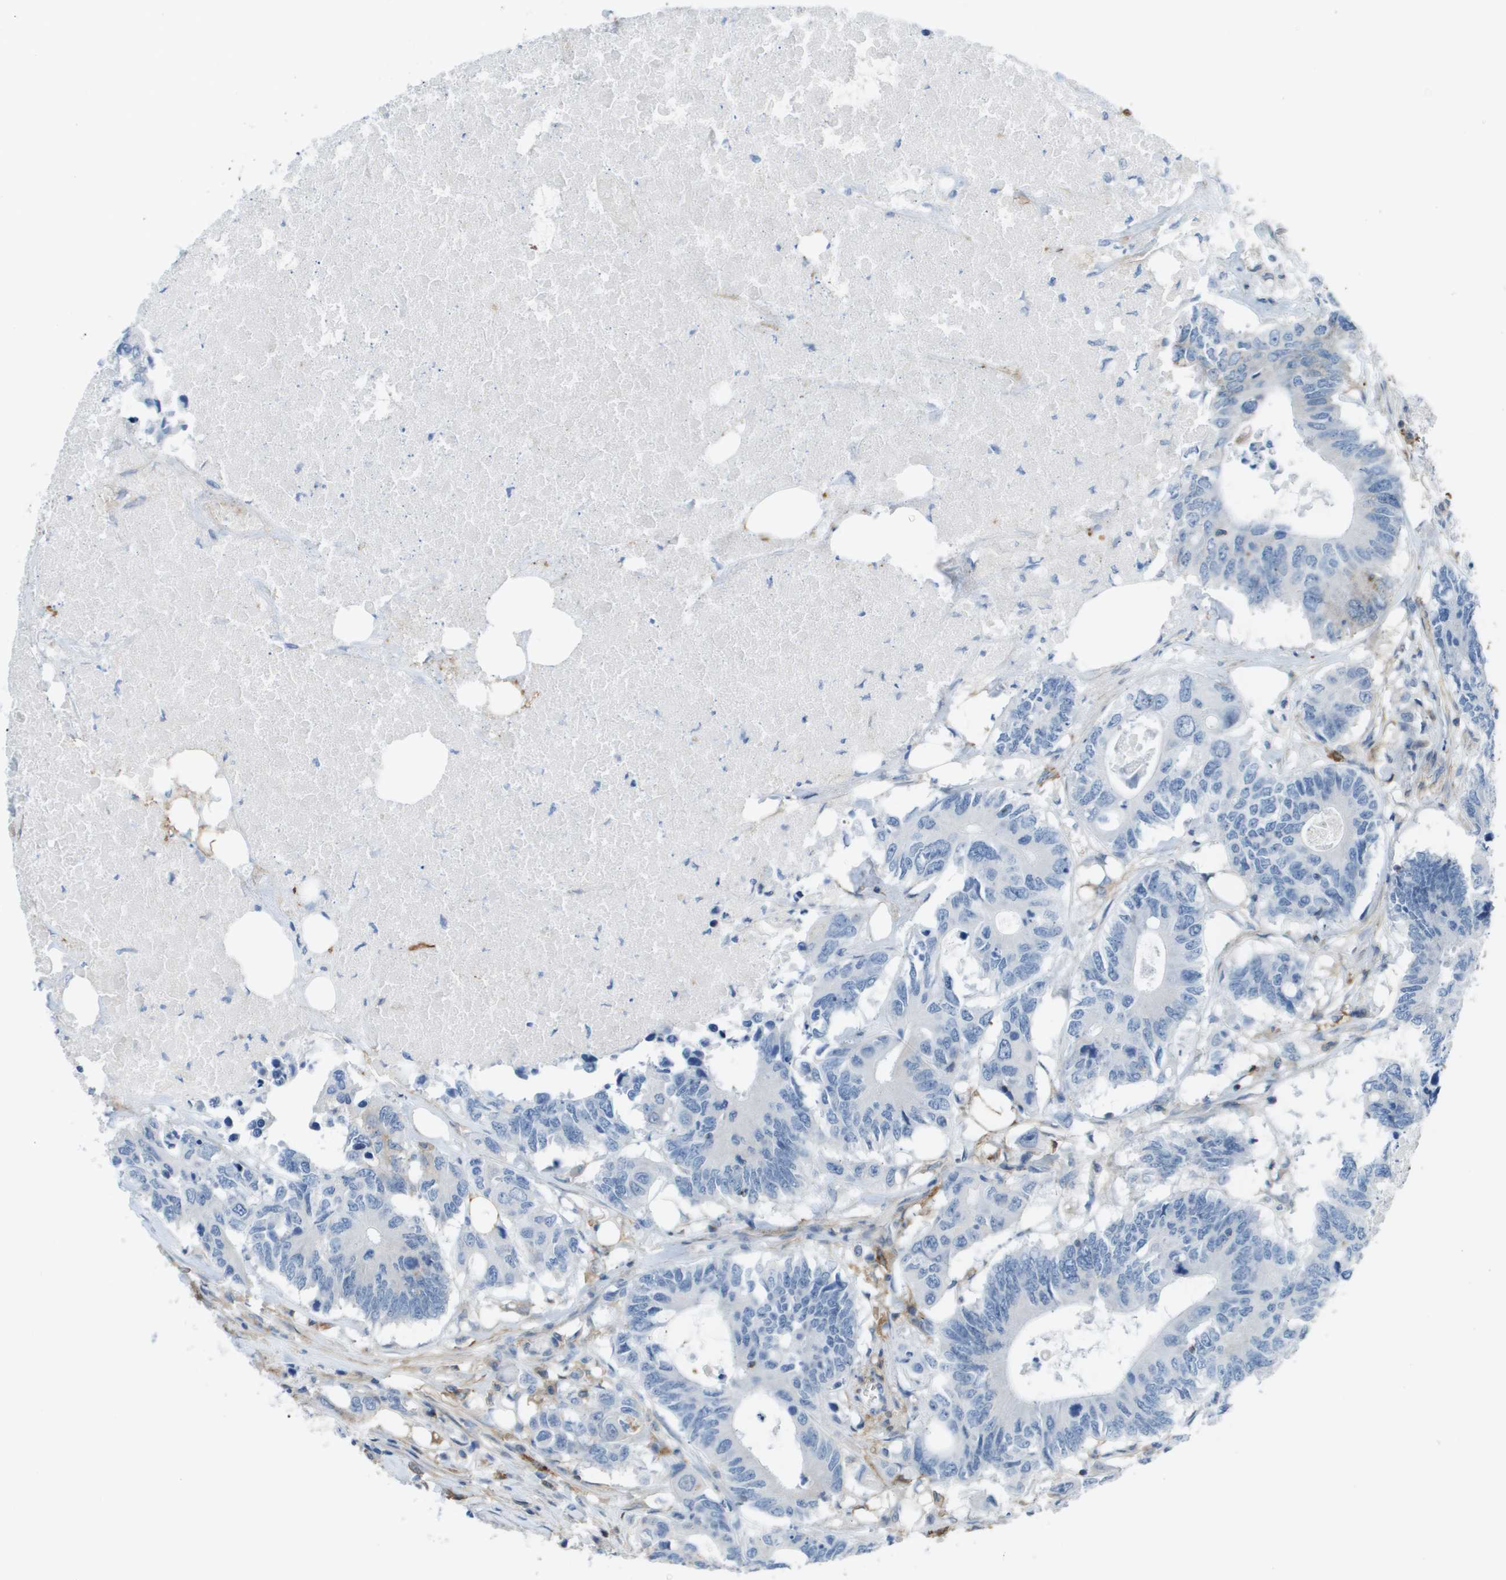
{"staining": {"intensity": "negative", "quantity": "none", "location": "none"}, "tissue": "colorectal cancer", "cell_type": "Tumor cells", "image_type": "cancer", "snomed": [{"axis": "morphology", "description": "Adenocarcinoma, NOS"}, {"axis": "topography", "description": "Colon"}], "caption": "Adenocarcinoma (colorectal) was stained to show a protein in brown. There is no significant staining in tumor cells. (Stains: DAB (3,3'-diaminobenzidine) immunohistochemistry with hematoxylin counter stain, Microscopy: brightfield microscopy at high magnification).", "gene": "ZBTB43", "patient": {"sex": "male", "age": 71}}